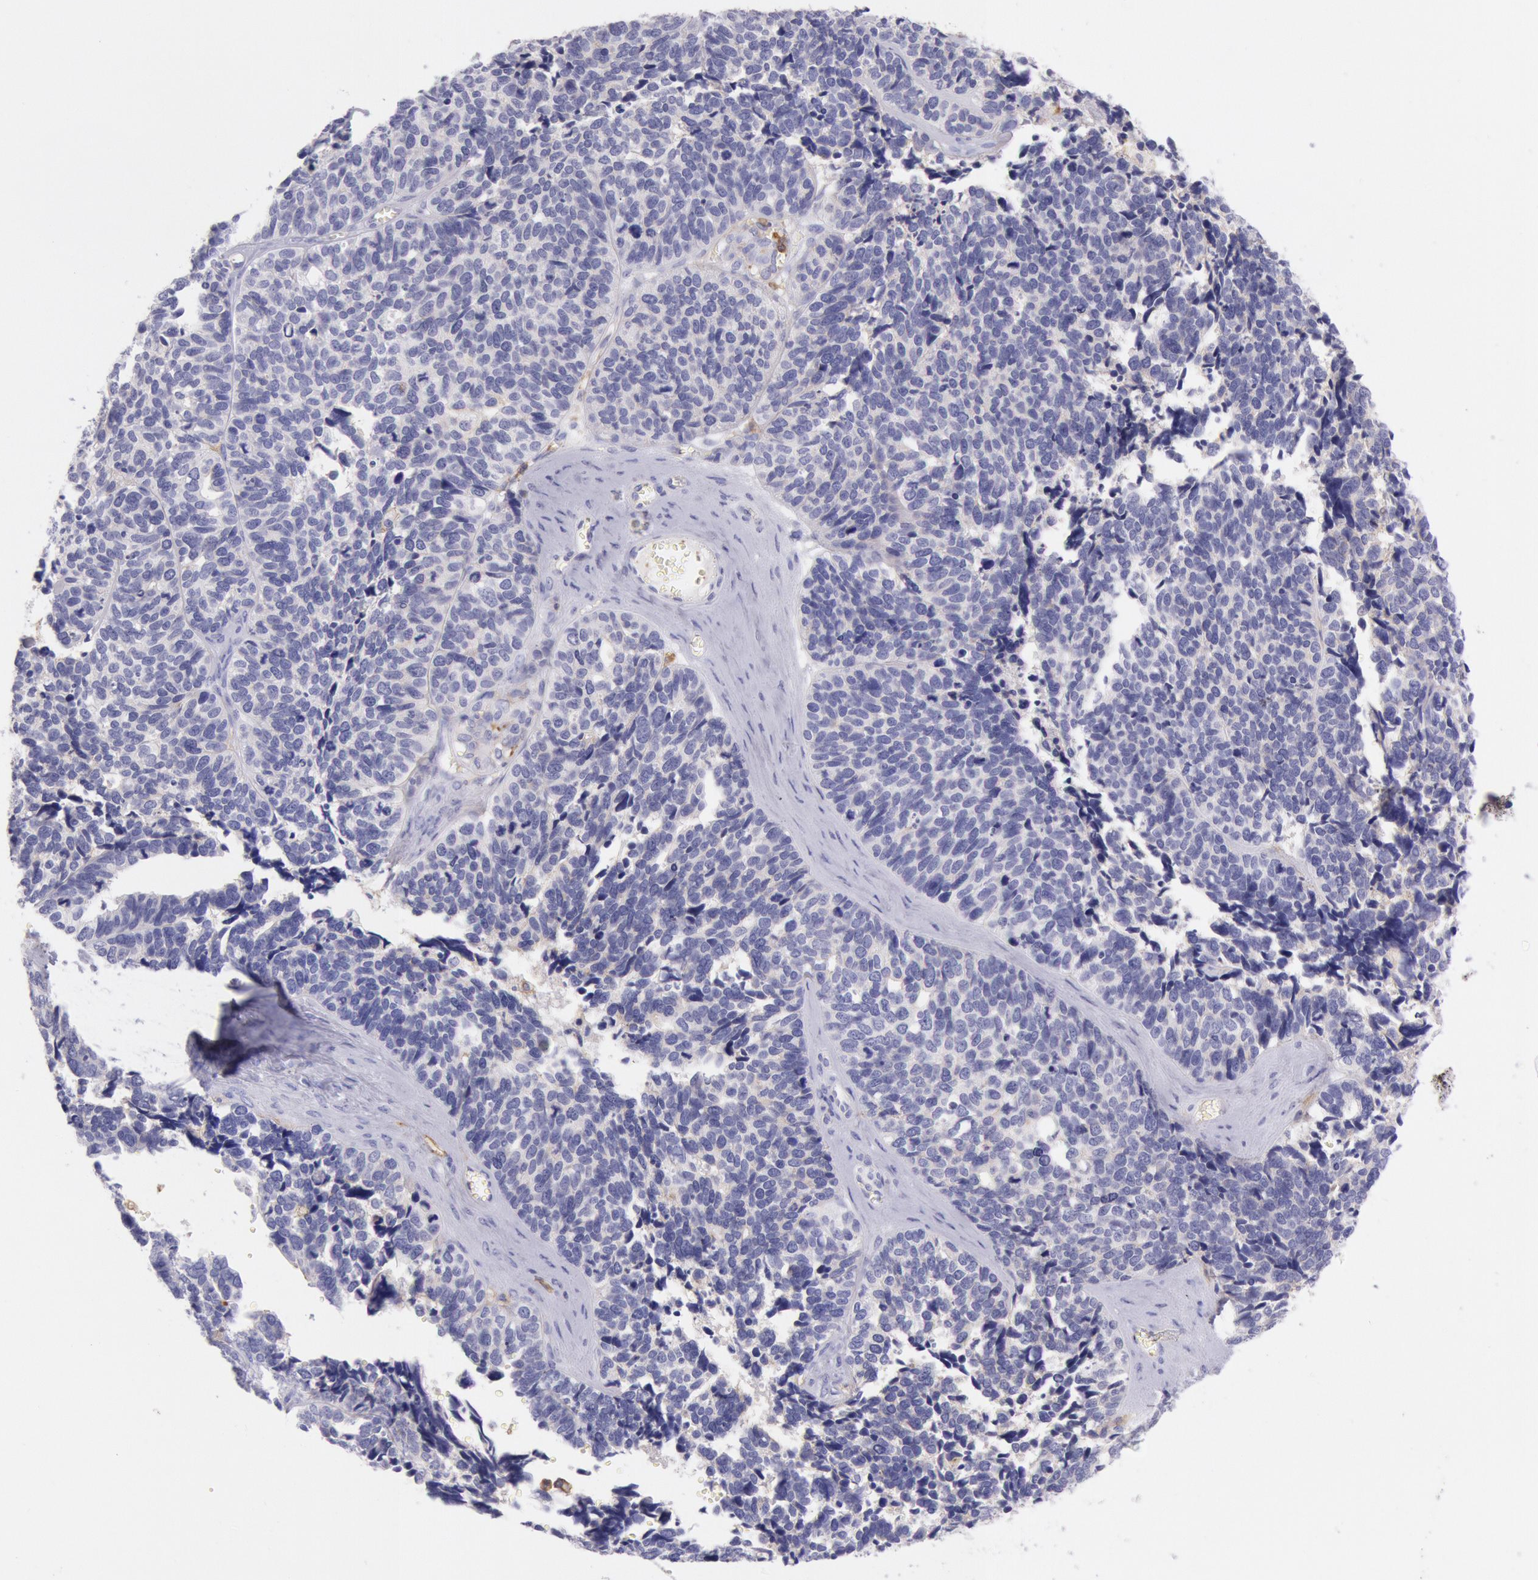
{"staining": {"intensity": "negative", "quantity": "none", "location": "none"}, "tissue": "ovarian cancer", "cell_type": "Tumor cells", "image_type": "cancer", "snomed": [{"axis": "morphology", "description": "Cystadenocarcinoma, serous, NOS"}, {"axis": "topography", "description": "Ovary"}], "caption": "Human ovarian cancer (serous cystadenocarcinoma) stained for a protein using IHC displays no positivity in tumor cells.", "gene": "LYN", "patient": {"sex": "female", "age": 77}}